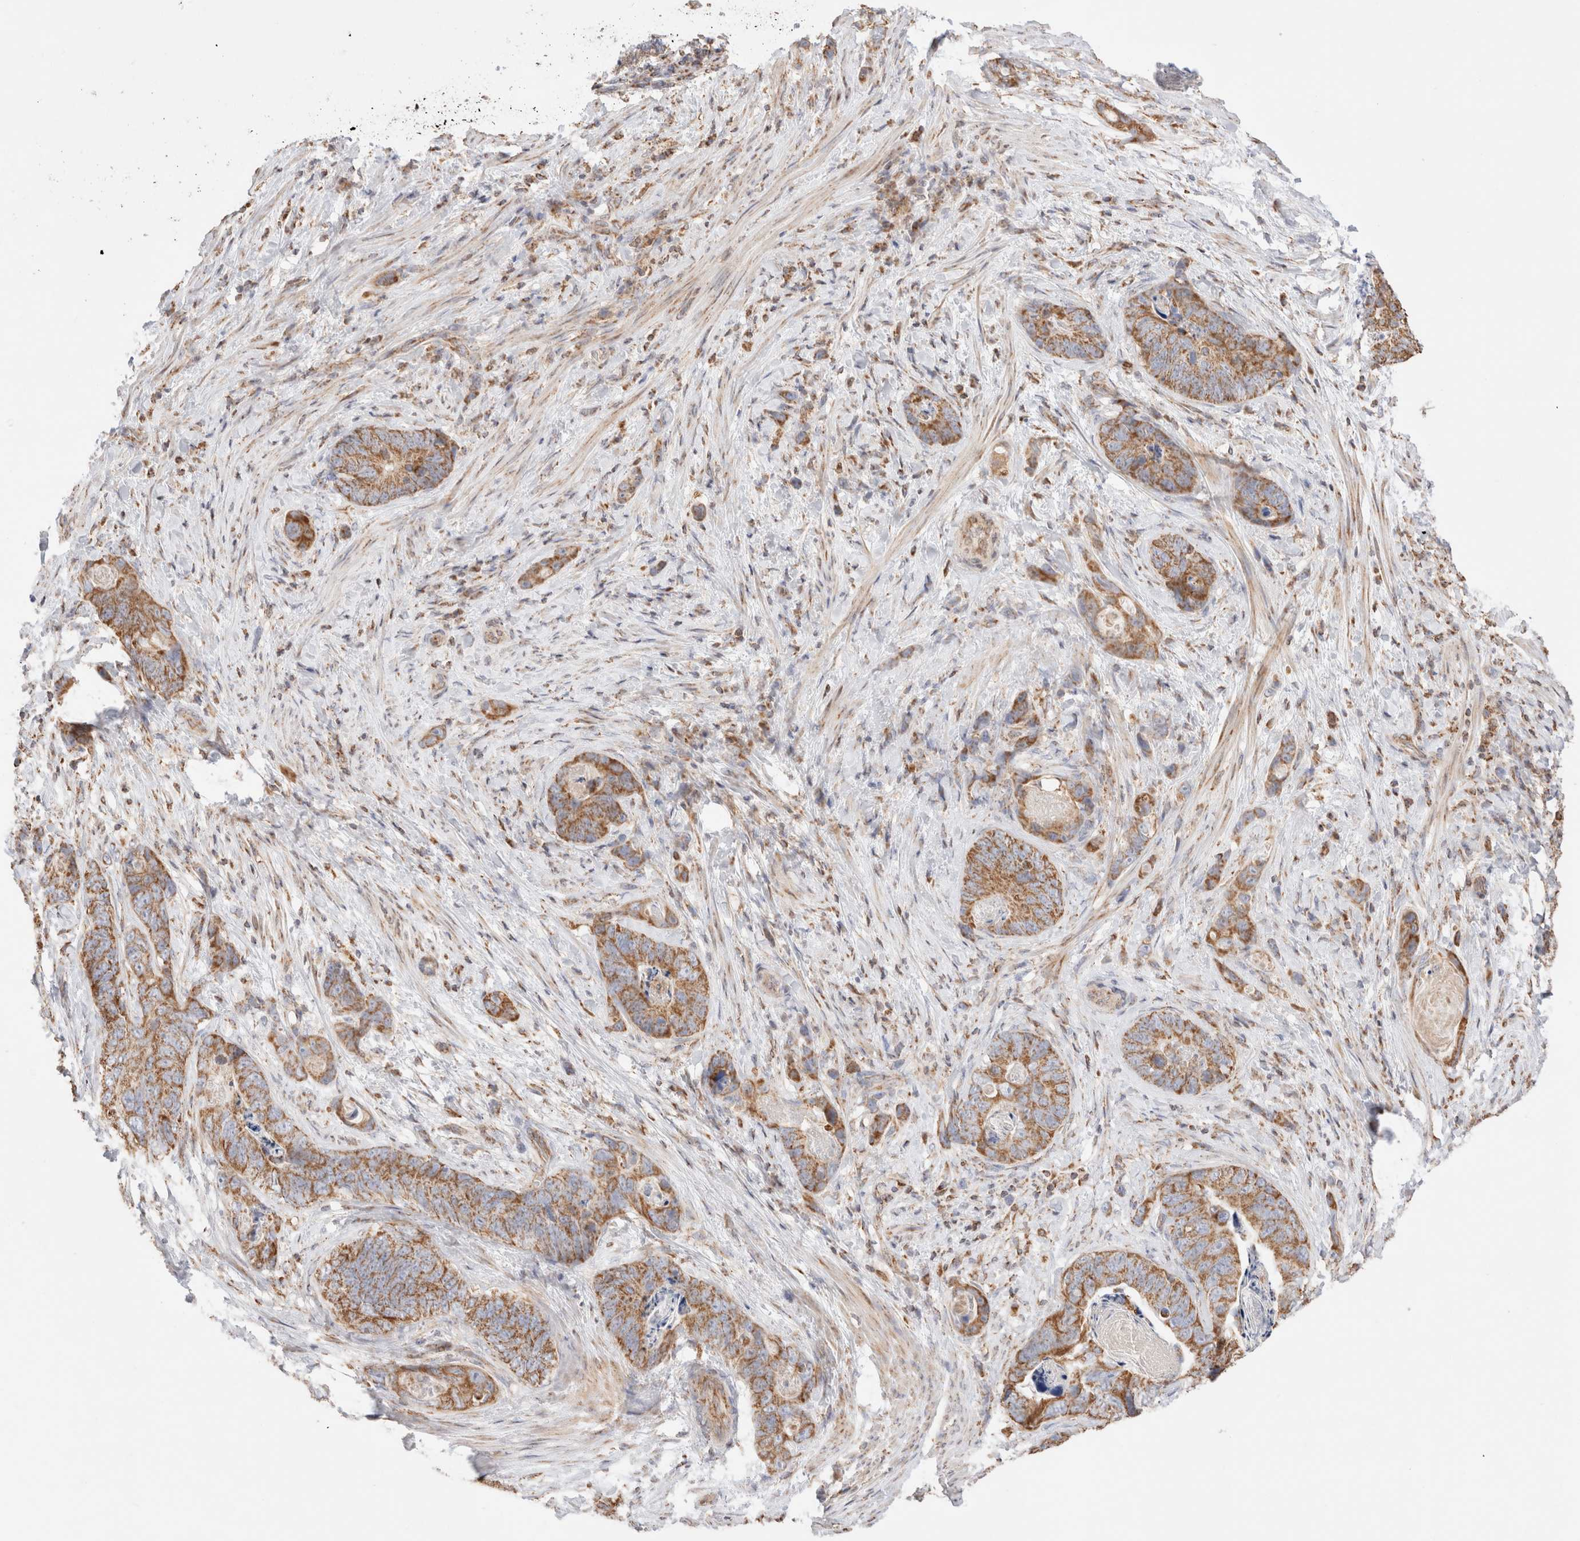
{"staining": {"intensity": "moderate", "quantity": ">75%", "location": "cytoplasmic/membranous"}, "tissue": "stomach cancer", "cell_type": "Tumor cells", "image_type": "cancer", "snomed": [{"axis": "morphology", "description": "Normal tissue, NOS"}, {"axis": "morphology", "description": "Adenocarcinoma, NOS"}, {"axis": "topography", "description": "Stomach"}], "caption": "A micrograph showing moderate cytoplasmic/membranous positivity in about >75% of tumor cells in stomach cancer, as visualized by brown immunohistochemical staining.", "gene": "TMPPE", "patient": {"sex": "female", "age": 89}}